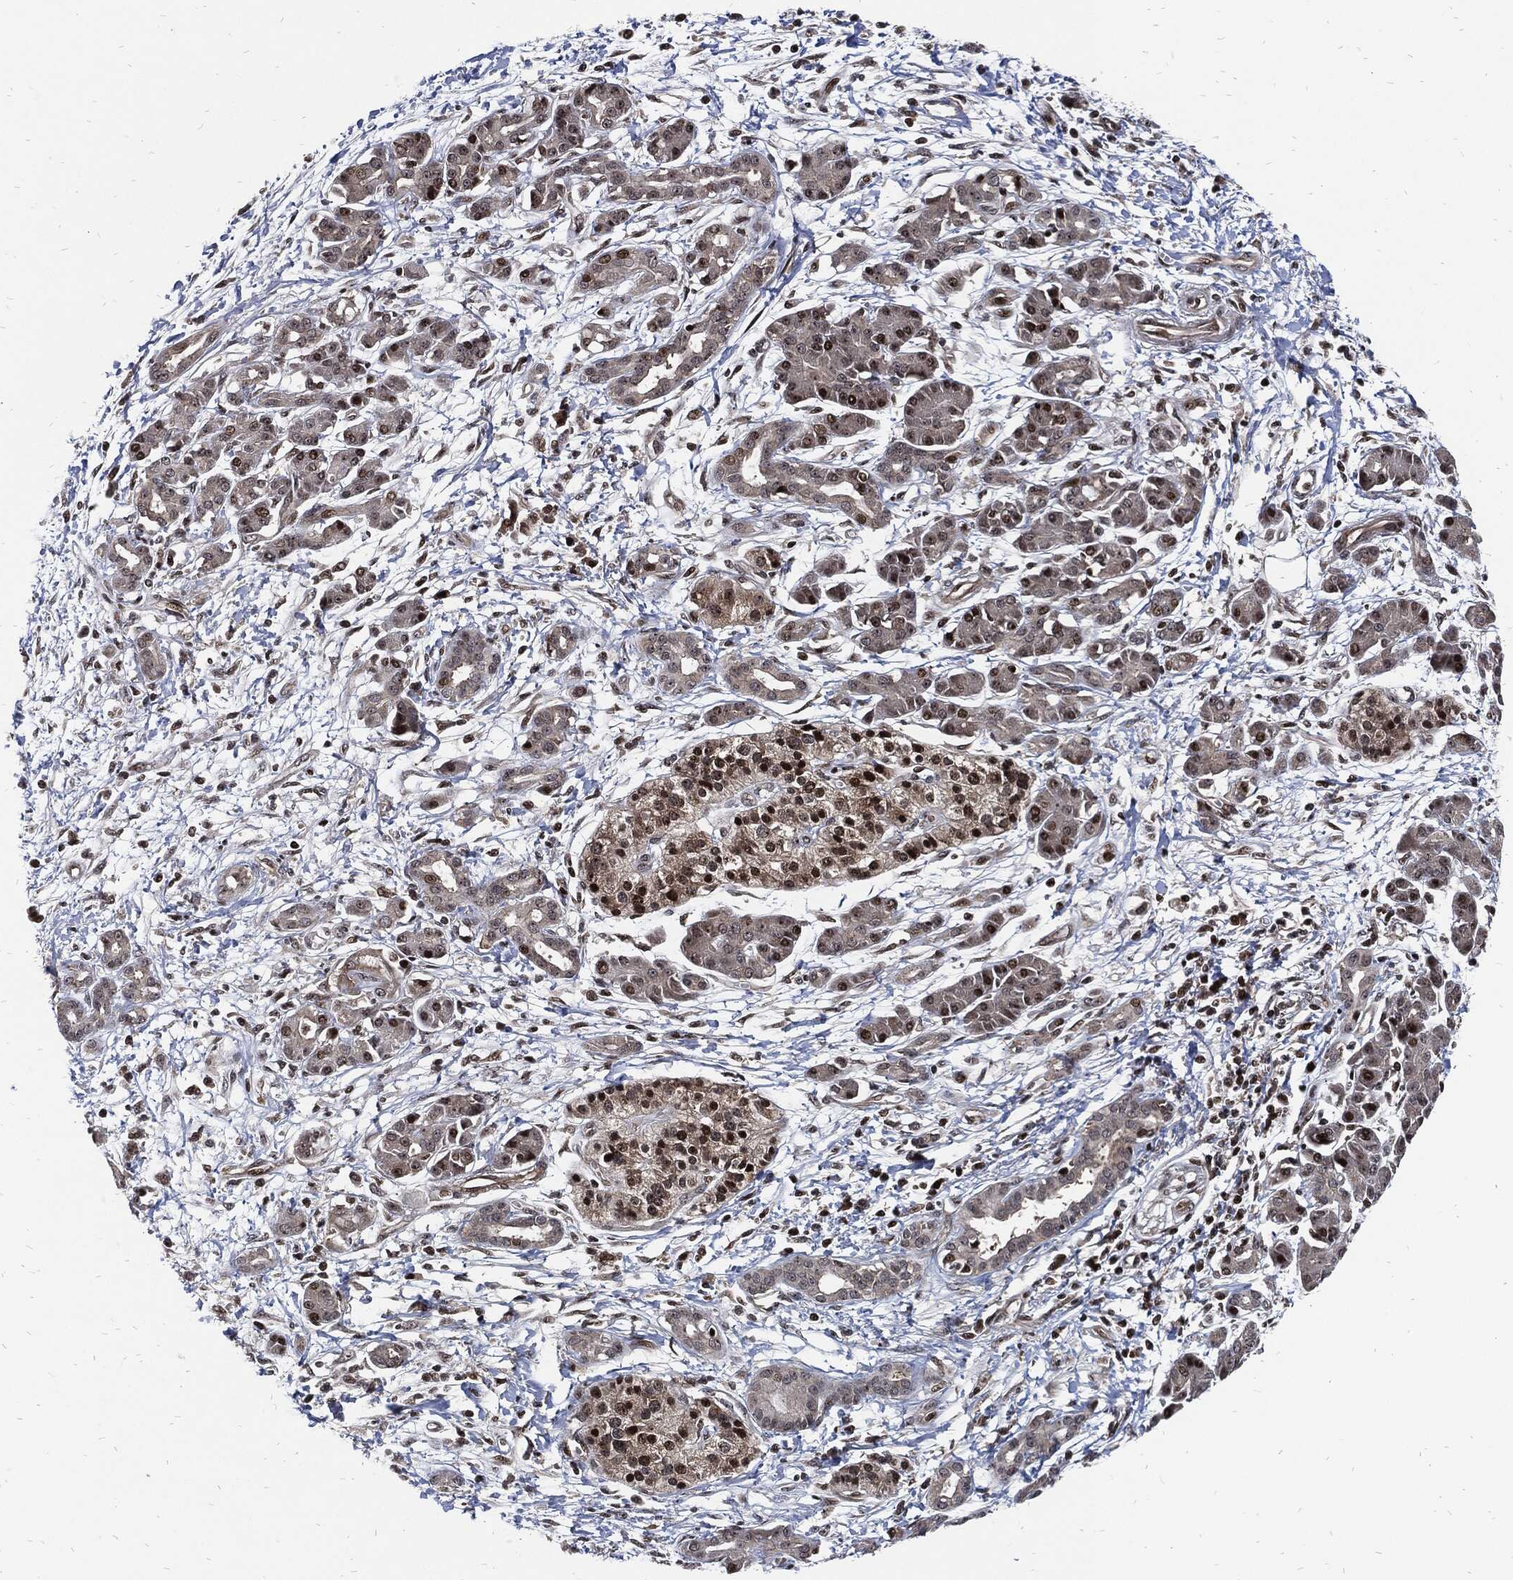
{"staining": {"intensity": "strong", "quantity": "<25%", "location": "cytoplasmic/membranous"}, "tissue": "pancreatic cancer", "cell_type": "Tumor cells", "image_type": "cancer", "snomed": [{"axis": "morphology", "description": "Adenocarcinoma, NOS"}, {"axis": "topography", "description": "Pancreas"}], "caption": "There is medium levels of strong cytoplasmic/membranous expression in tumor cells of adenocarcinoma (pancreatic), as demonstrated by immunohistochemical staining (brown color).", "gene": "ZNF775", "patient": {"sex": "male", "age": 72}}